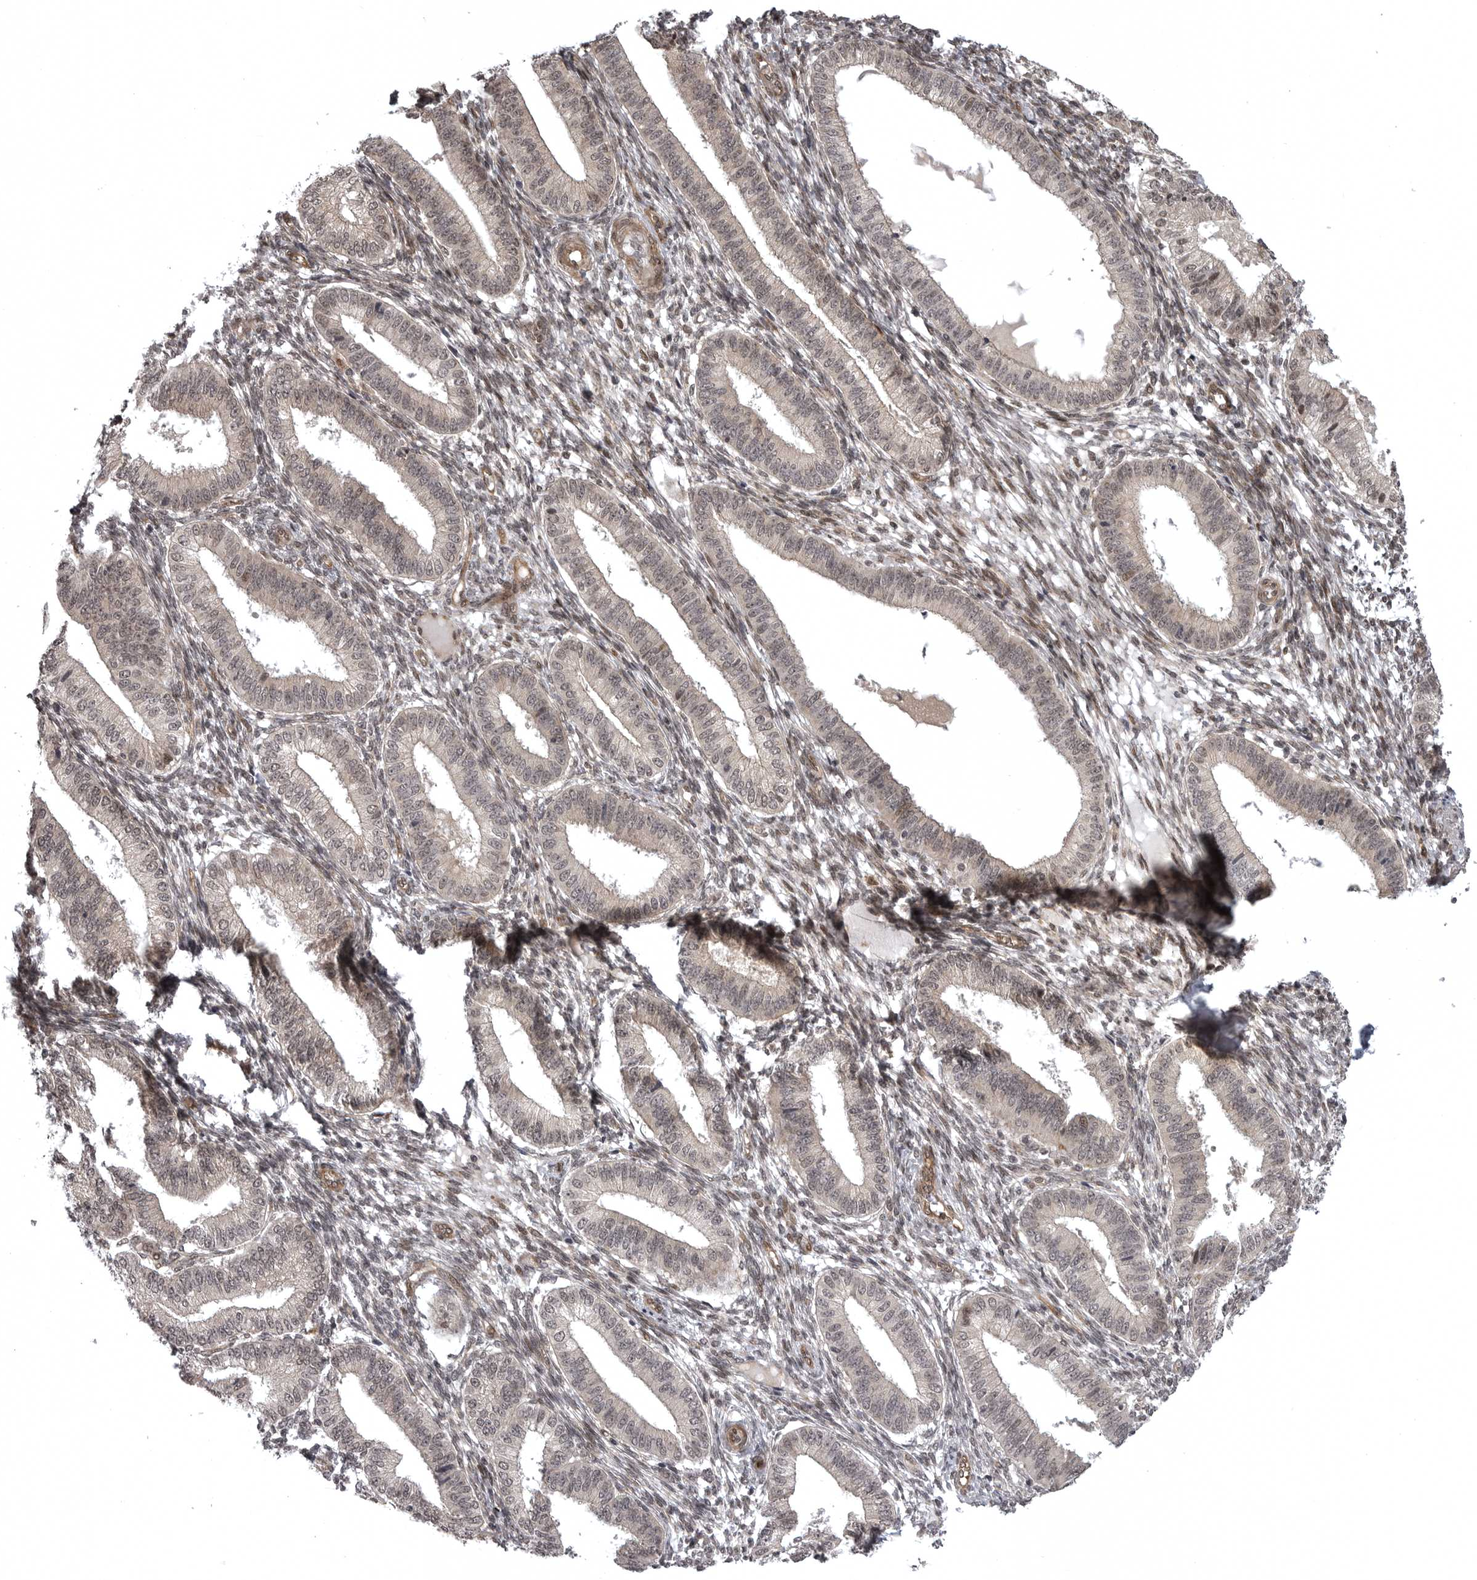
{"staining": {"intensity": "weak", "quantity": "25%-75%", "location": "nuclear"}, "tissue": "endometrium", "cell_type": "Cells in endometrial stroma", "image_type": "normal", "snomed": [{"axis": "morphology", "description": "Normal tissue, NOS"}, {"axis": "topography", "description": "Endometrium"}], "caption": "Protein staining of normal endometrium displays weak nuclear positivity in approximately 25%-75% of cells in endometrial stroma. Using DAB (brown) and hematoxylin (blue) stains, captured at high magnification using brightfield microscopy.", "gene": "SNX16", "patient": {"sex": "female", "age": 39}}